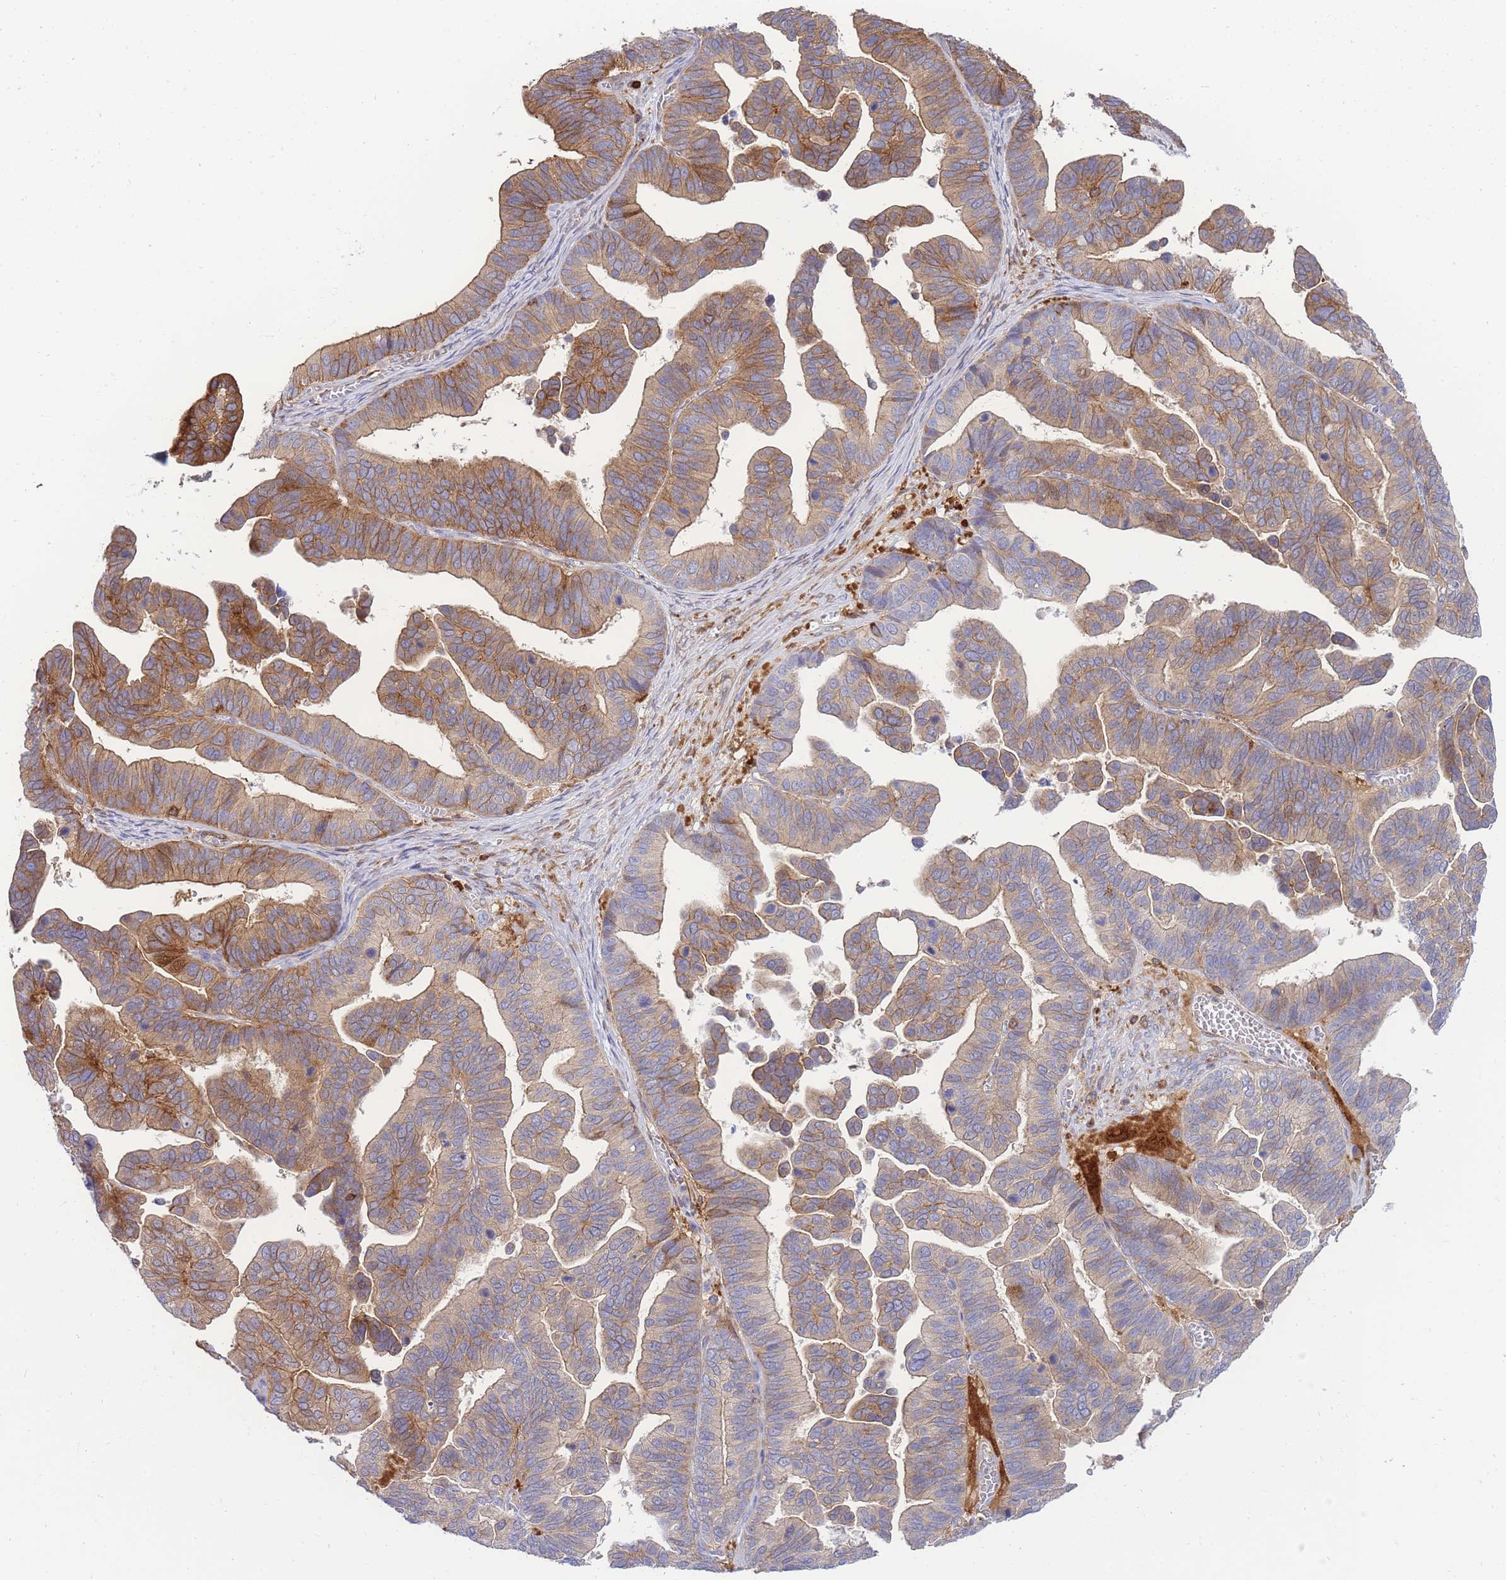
{"staining": {"intensity": "moderate", "quantity": ">75%", "location": "cytoplasmic/membranous"}, "tissue": "ovarian cancer", "cell_type": "Tumor cells", "image_type": "cancer", "snomed": [{"axis": "morphology", "description": "Cystadenocarcinoma, serous, NOS"}, {"axis": "topography", "description": "Ovary"}], "caption": "About >75% of tumor cells in serous cystadenocarcinoma (ovarian) reveal moderate cytoplasmic/membranous protein expression as visualized by brown immunohistochemical staining.", "gene": "FBN3", "patient": {"sex": "female", "age": 56}}